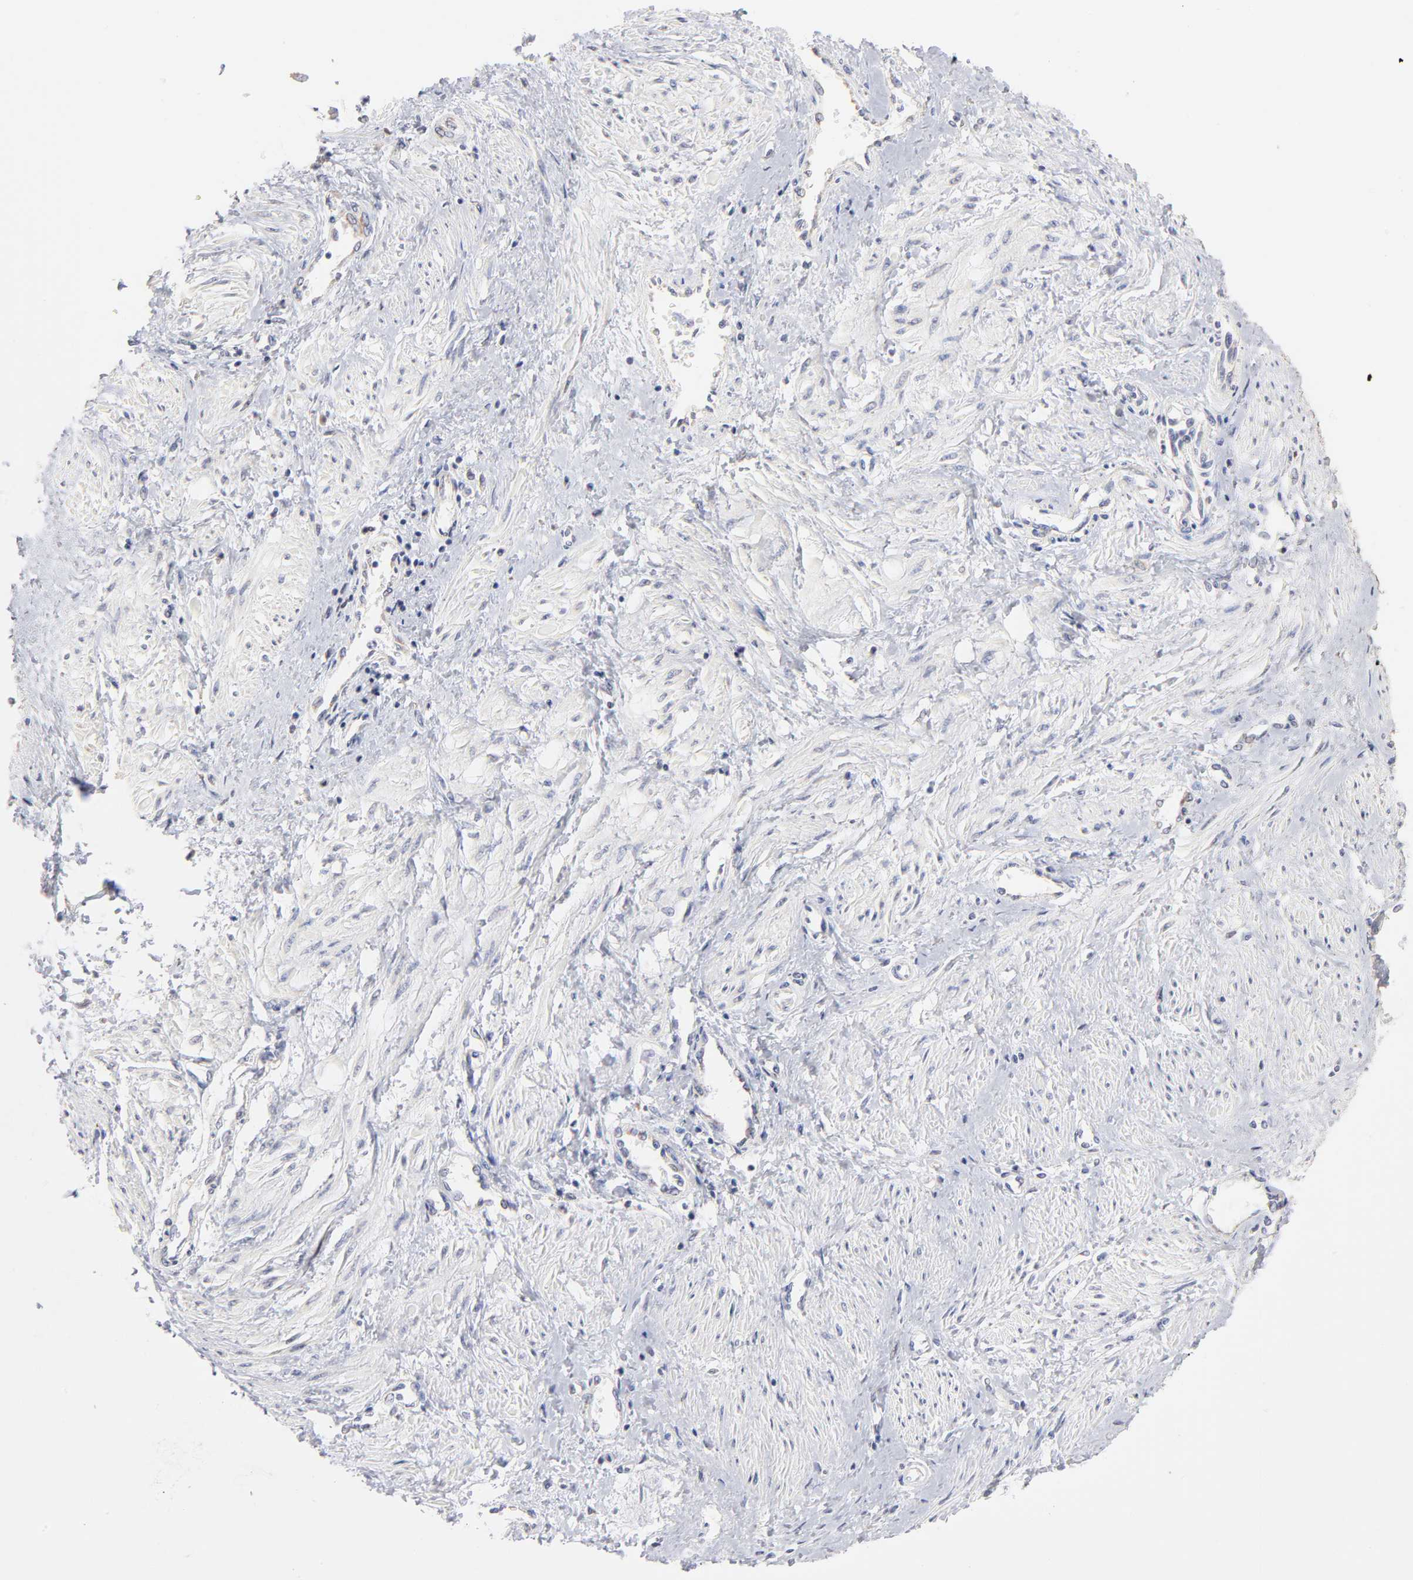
{"staining": {"intensity": "negative", "quantity": "none", "location": "none"}, "tissue": "smooth muscle", "cell_type": "Smooth muscle cells", "image_type": "normal", "snomed": [{"axis": "morphology", "description": "Normal tissue, NOS"}, {"axis": "topography", "description": "Smooth muscle"}, {"axis": "topography", "description": "Uterus"}], "caption": "This is an IHC histopathology image of benign human smooth muscle. There is no positivity in smooth muscle cells.", "gene": "TIMM8A", "patient": {"sex": "female", "age": 39}}